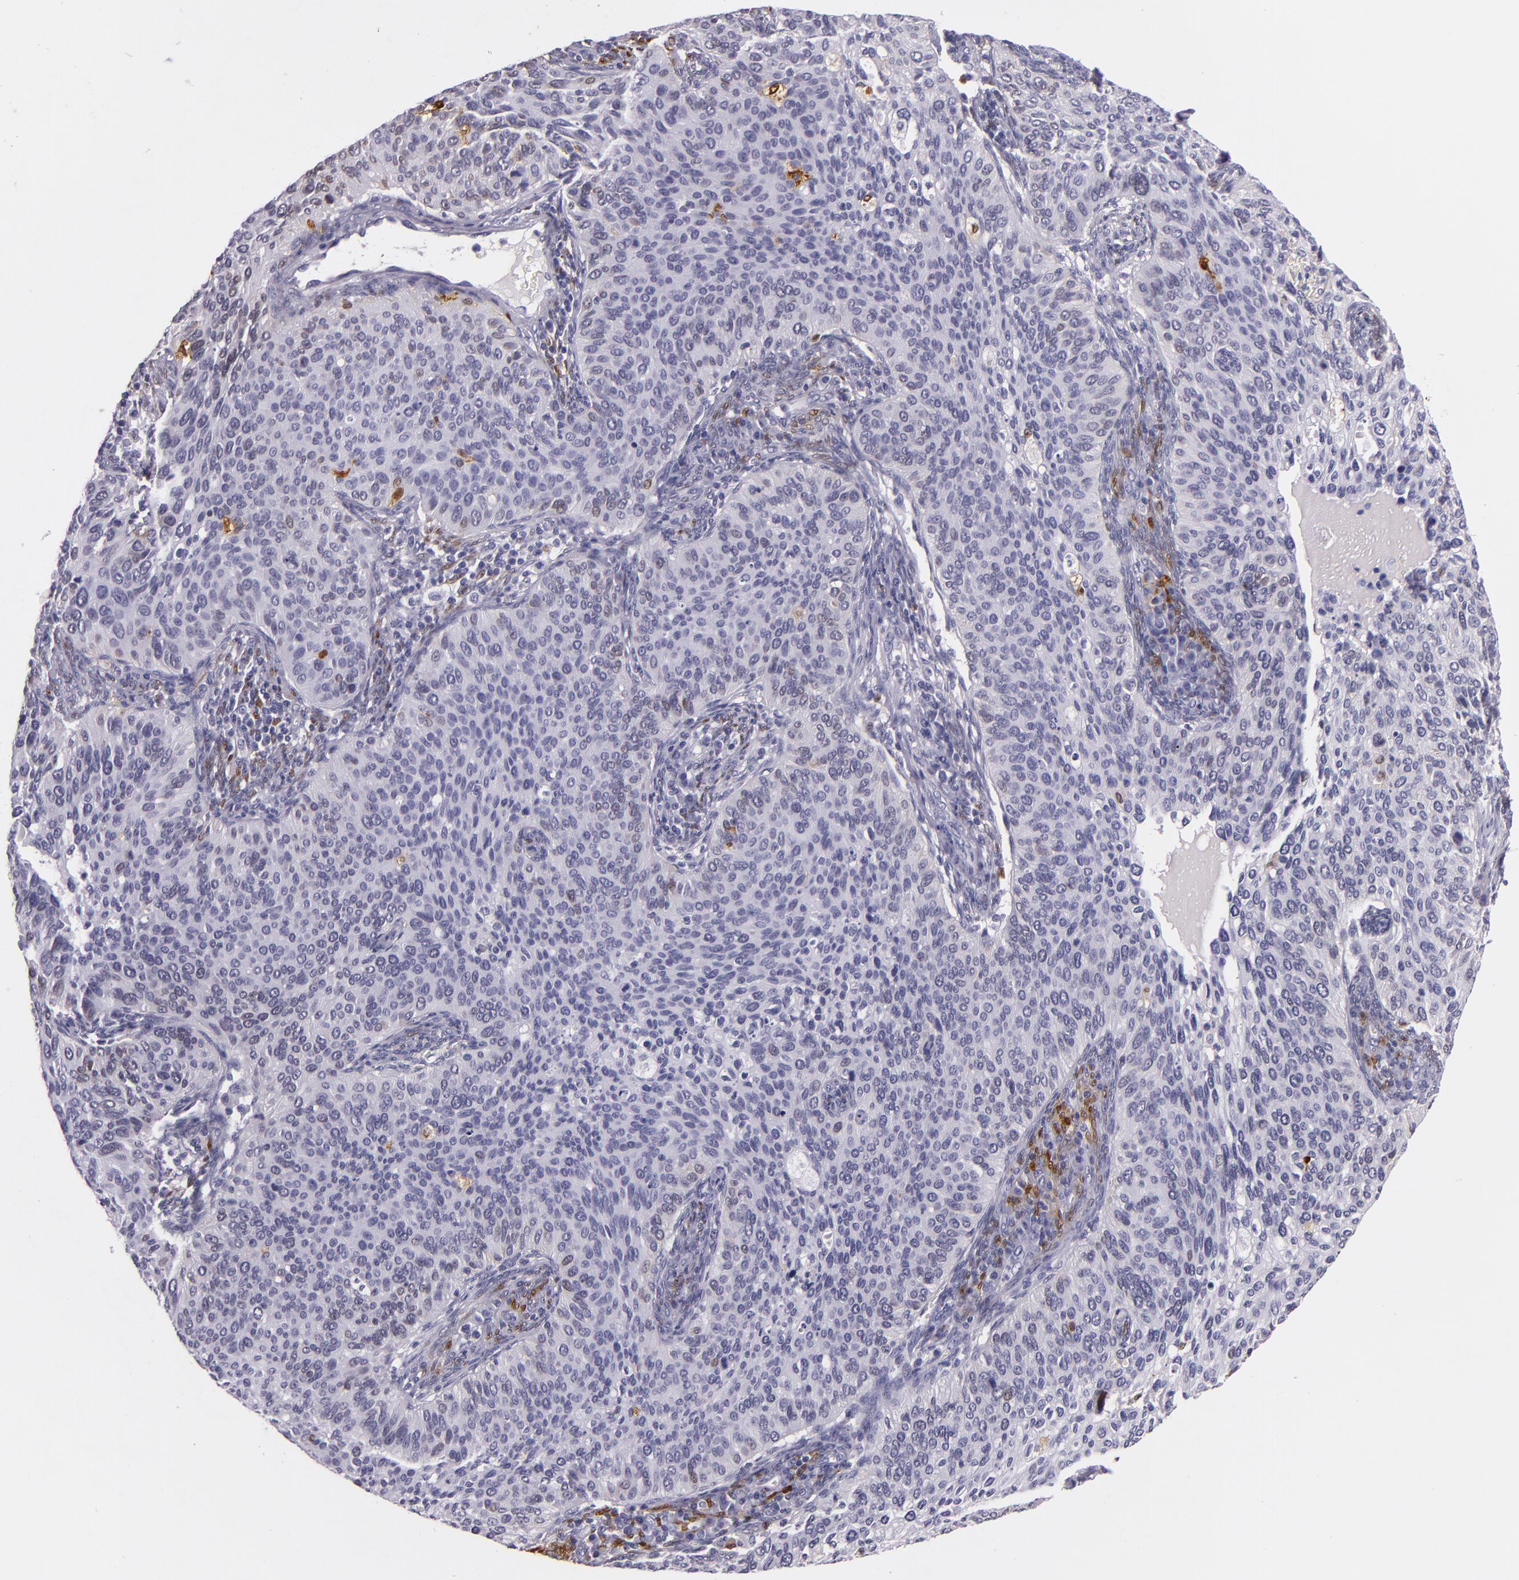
{"staining": {"intensity": "moderate", "quantity": "<25%", "location": "nuclear"}, "tissue": "cervical cancer", "cell_type": "Tumor cells", "image_type": "cancer", "snomed": [{"axis": "morphology", "description": "Adenocarcinoma, NOS"}, {"axis": "topography", "description": "Cervix"}], "caption": "Immunohistochemistry (IHC) photomicrograph of neoplastic tissue: cervical adenocarcinoma stained using immunohistochemistry (IHC) exhibits low levels of moderate protein expression localized specifically in the nuclear of tumor cells, appearing as a nuclear brown color.", "gene": "MT1A", "patient": {"sex": "female", "age": 29}}